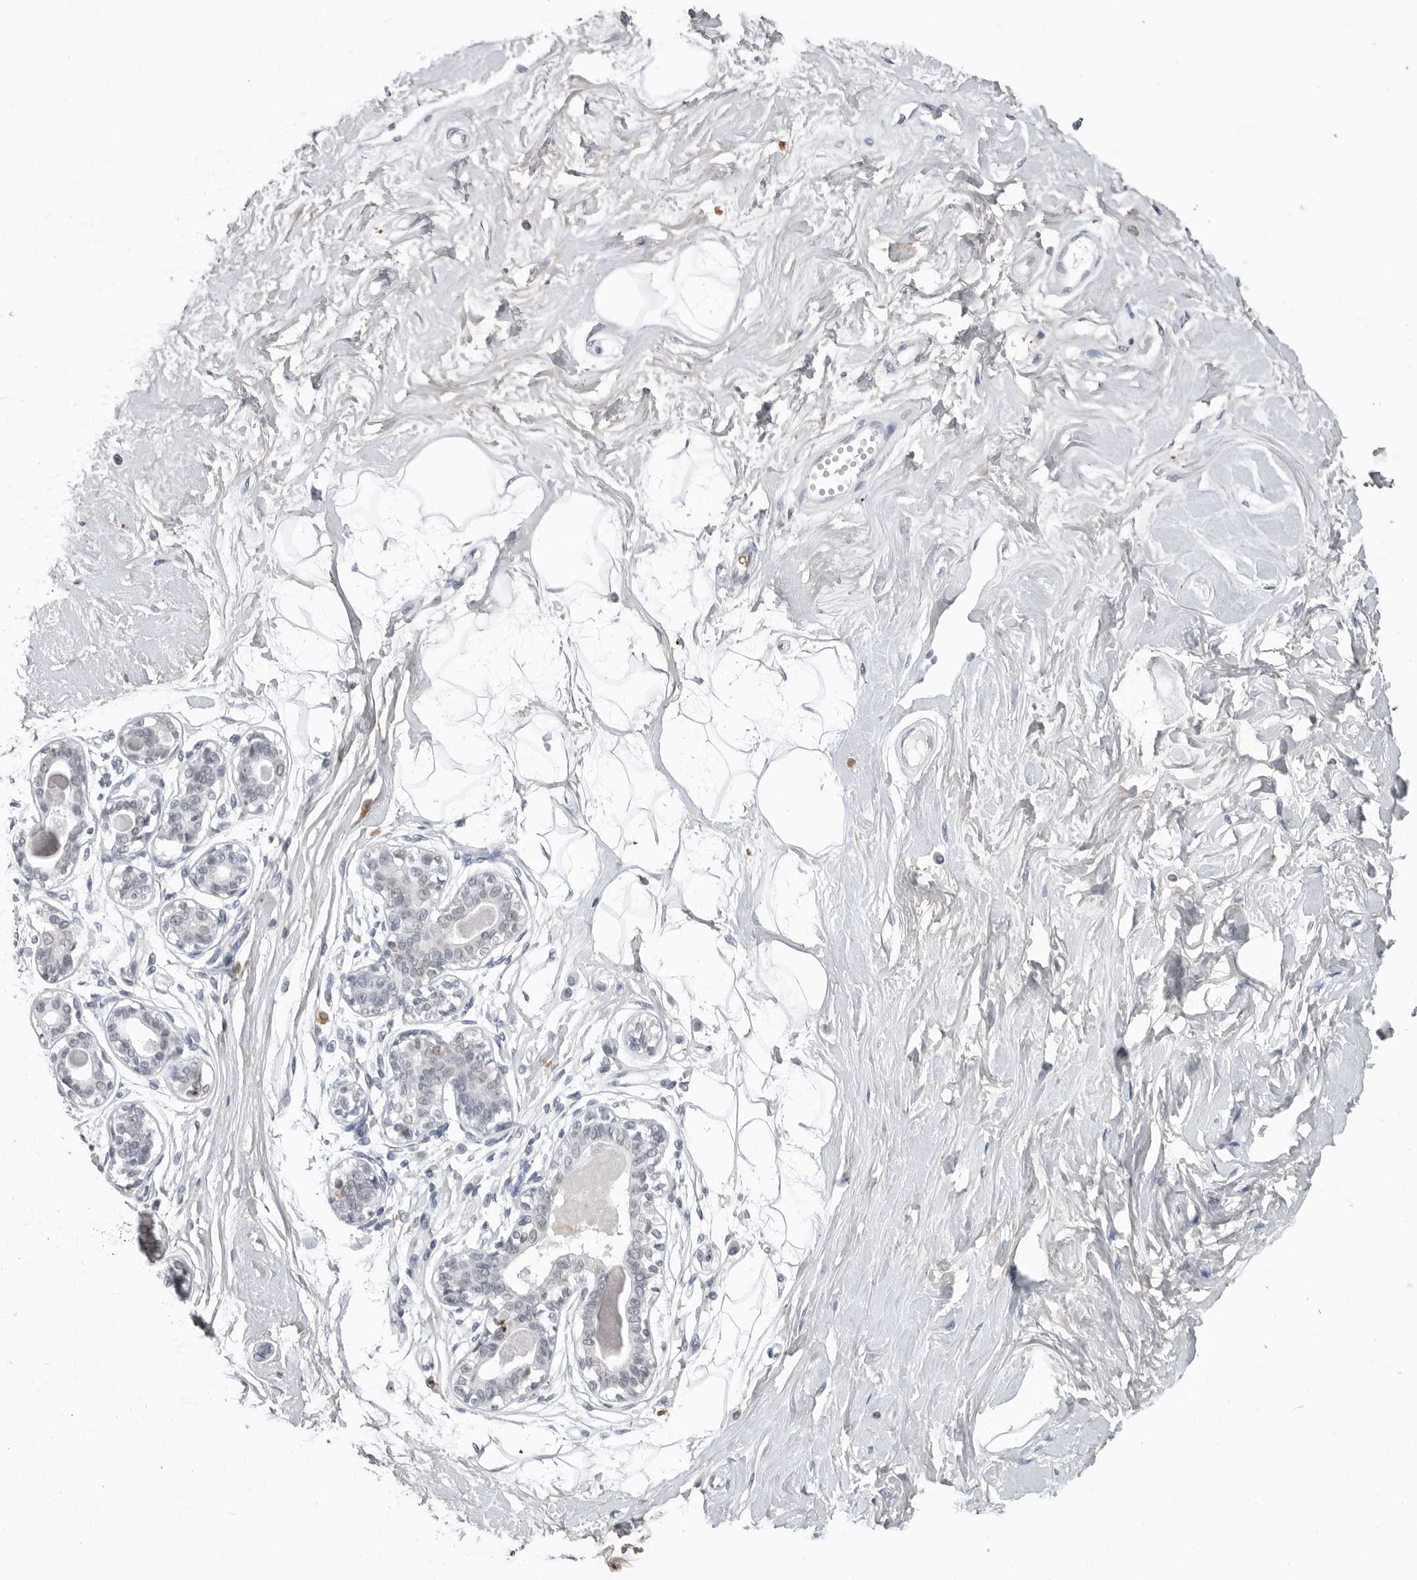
{"staining": {"intensity": "negative", "quantity": "none", "location": "none"}, "tissue": "breast", "cell_type": "Adipocytes", "image_type": "normal", "snomed": [{"axis": "morphology", "description": "Normal tissue, NOS"}, {"axis": "topography", "description": "Breast"}], "caption": "DAB immunohistochemical staining of benign human breast reveals no significant expression in adipocytes.", "gene": "RRM1", "patient": {"sex": "female", "age": 45}}